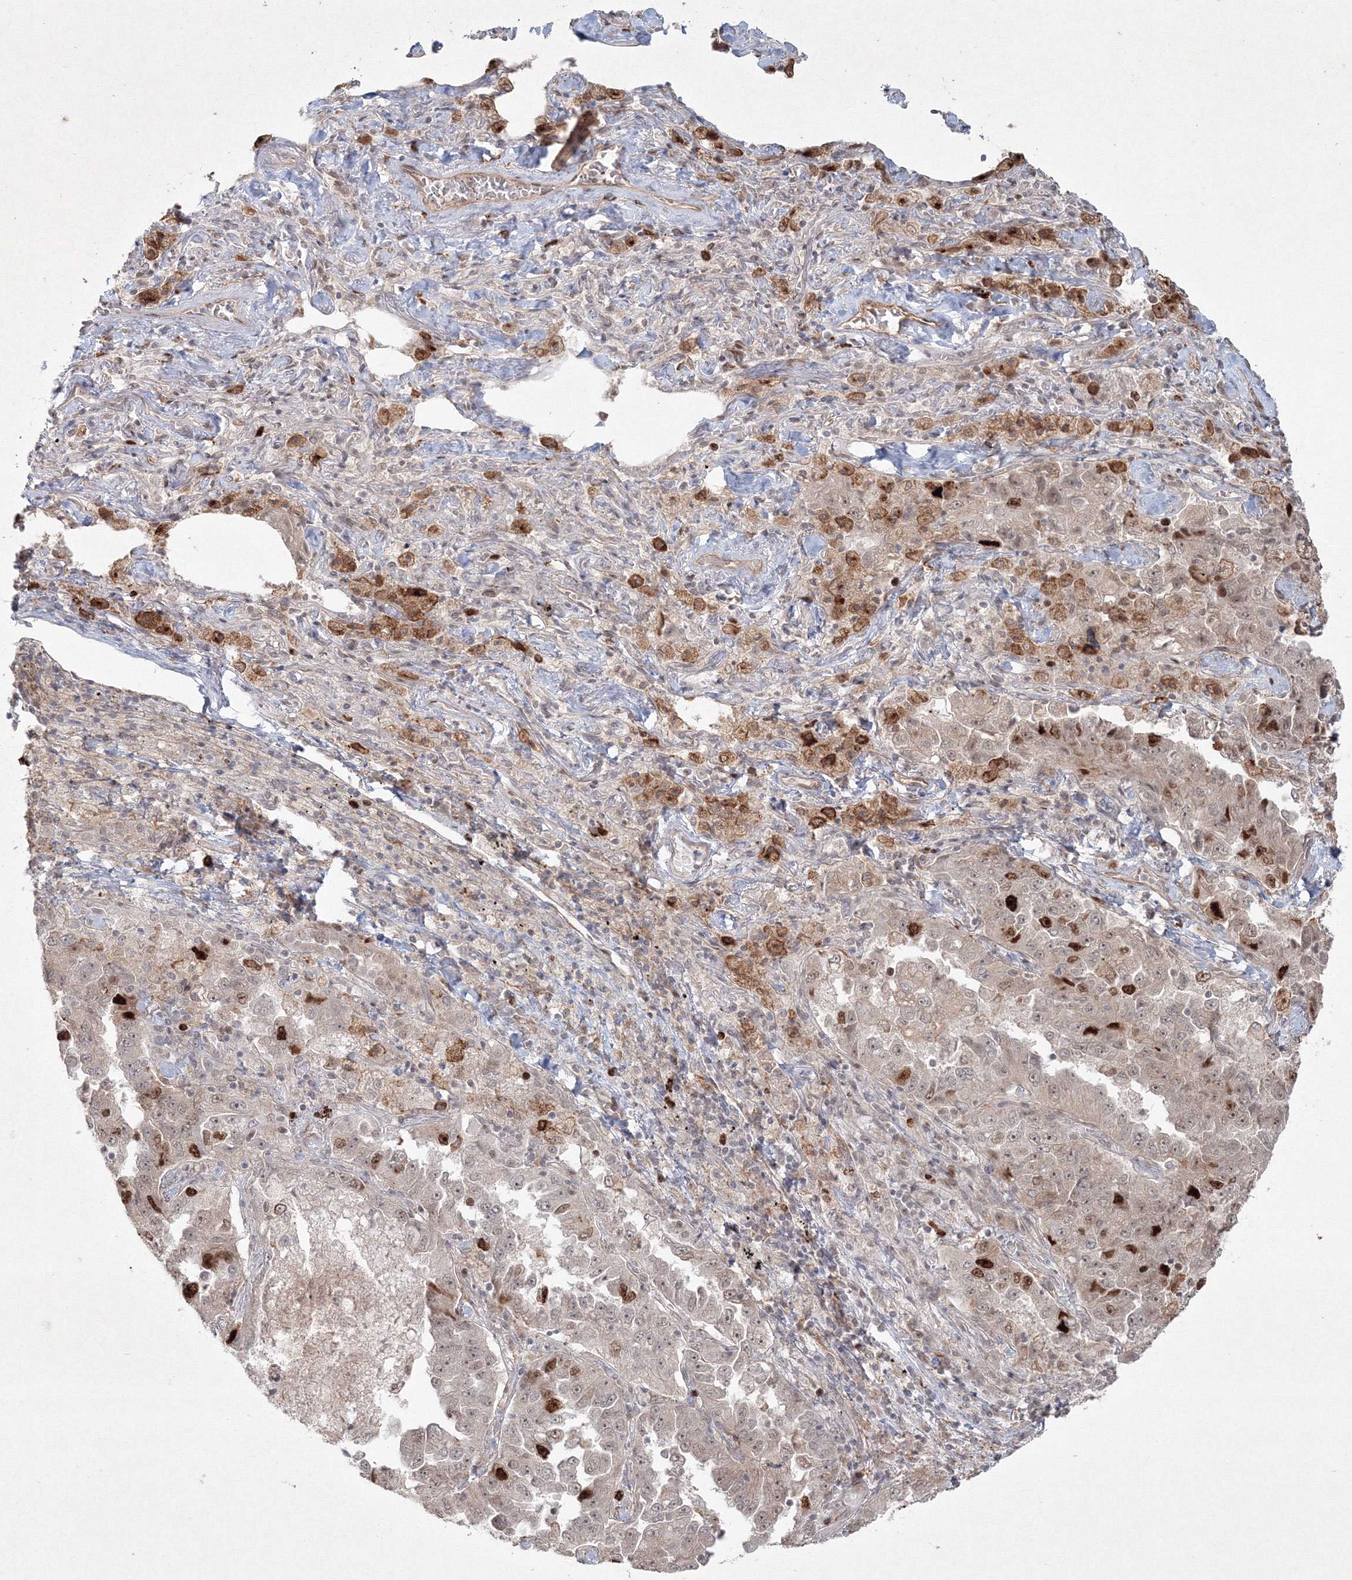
{"staining": {"intensity": "strong", "quantity": "<25%", "location": "nuclear"}, "tissue": "lung cancer", "cell_type": "Tumor cells", "image_type": "cancer", "snomed": [{"axis": "morphology", "description": "Adenocarcinoma, NOS"}, {"axis": "topography", "description": "Lung"}], "caption": "Strong nuclear expression for a protein is appreciated in approximately <25% of tumor cells of lung cancer (adenocarcinoma) using IHC.", "gene": "KIF20A", "patient": {"sex": "female", "age": 51}}